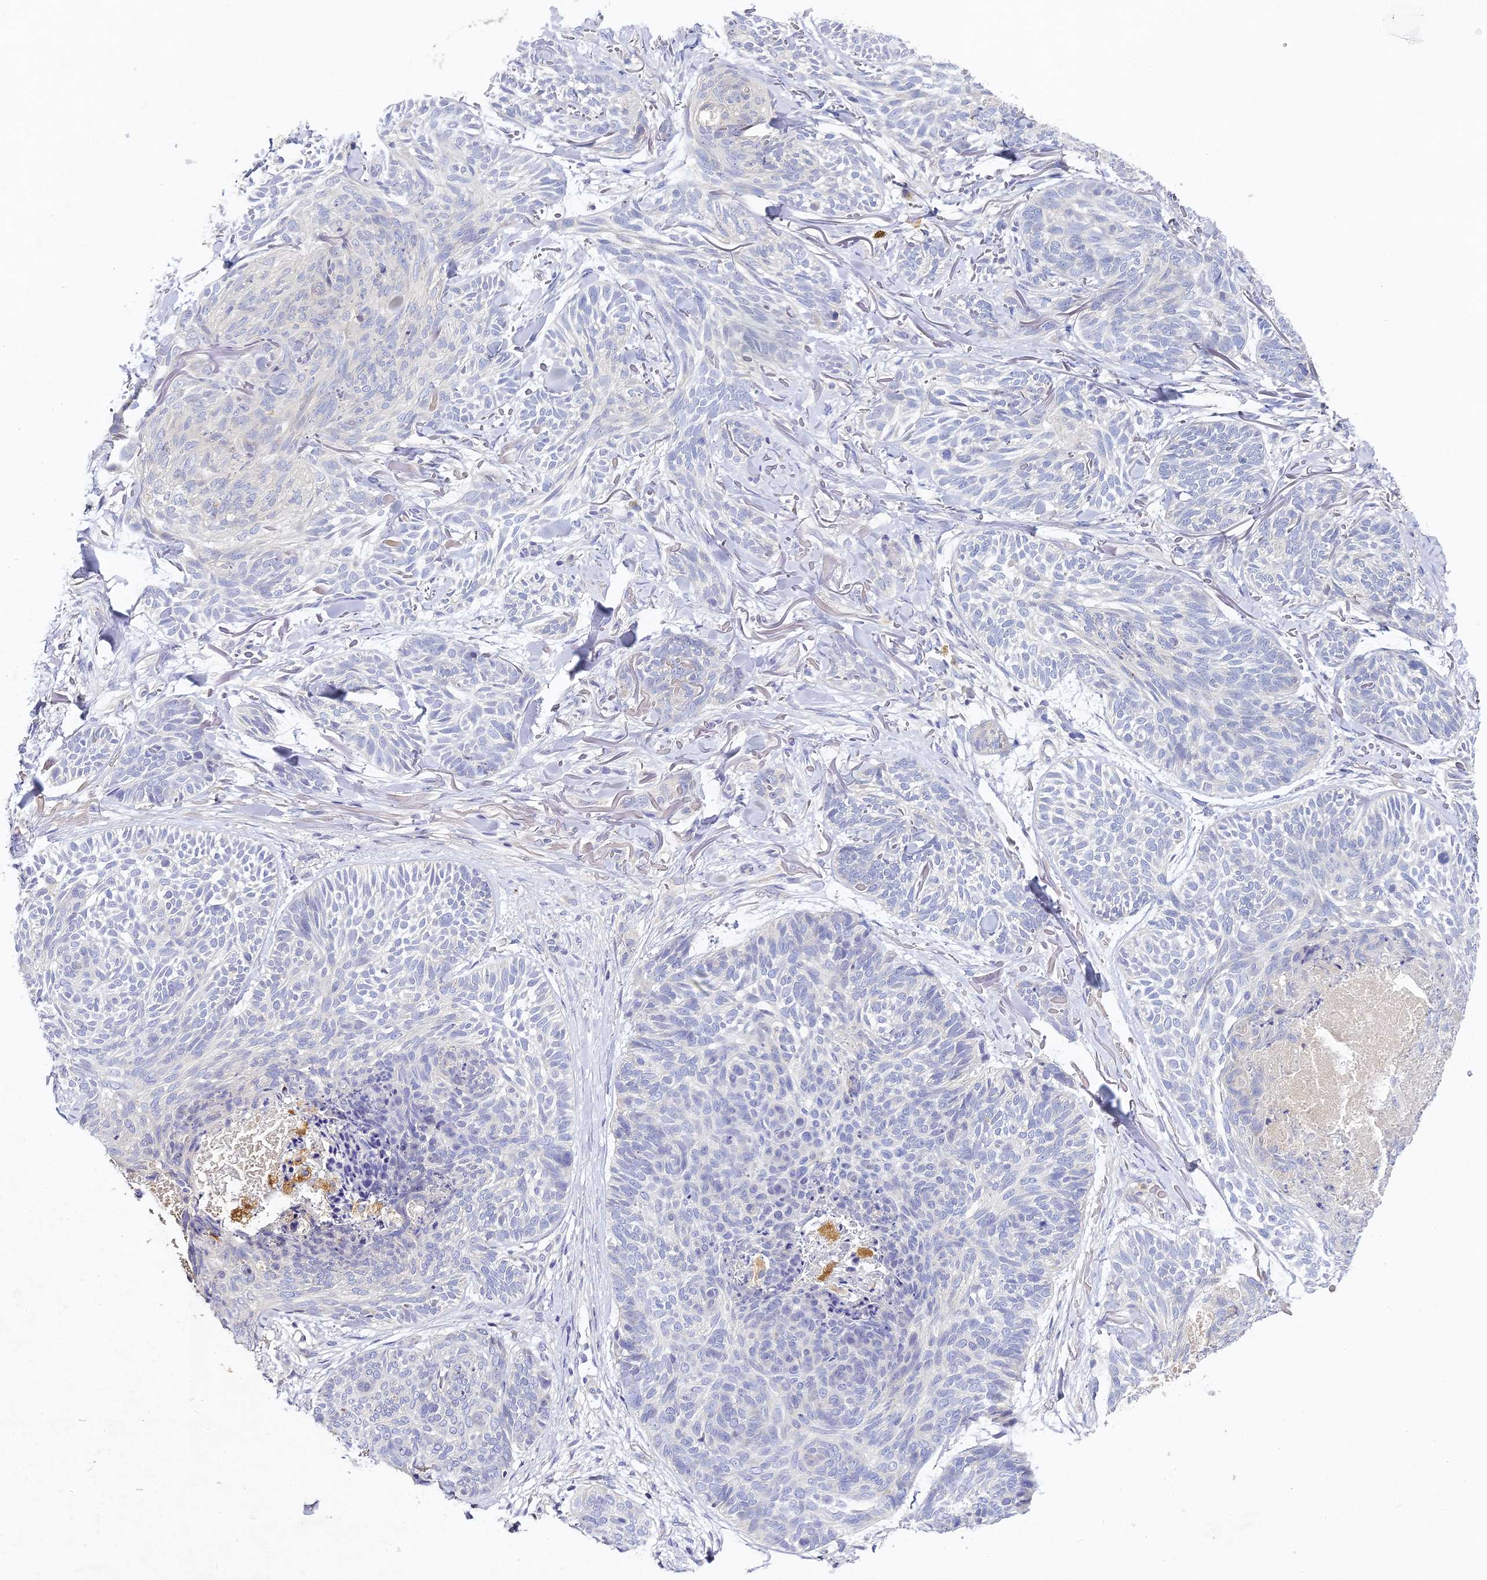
{"staining": {"intensity": "negative", "quantity": "none", "location": "none"}, "tissue": "skin cancer", "cell_type": "Tumor cells", "image_type": "cancer", "snomed": [{"axis": "morphology", "description": "Normal tissue, NOS"}, {"axis": "morphology", "description": "Basal cell carcinoma"}, {"axis": "topography", "description": "Skin"}], "caption": "The micrograph exhibits no staining of tumor cells in skin basal cell carcinoma.", "gene": "DONSON", "patient": {"sex": "male", "age": 66}}